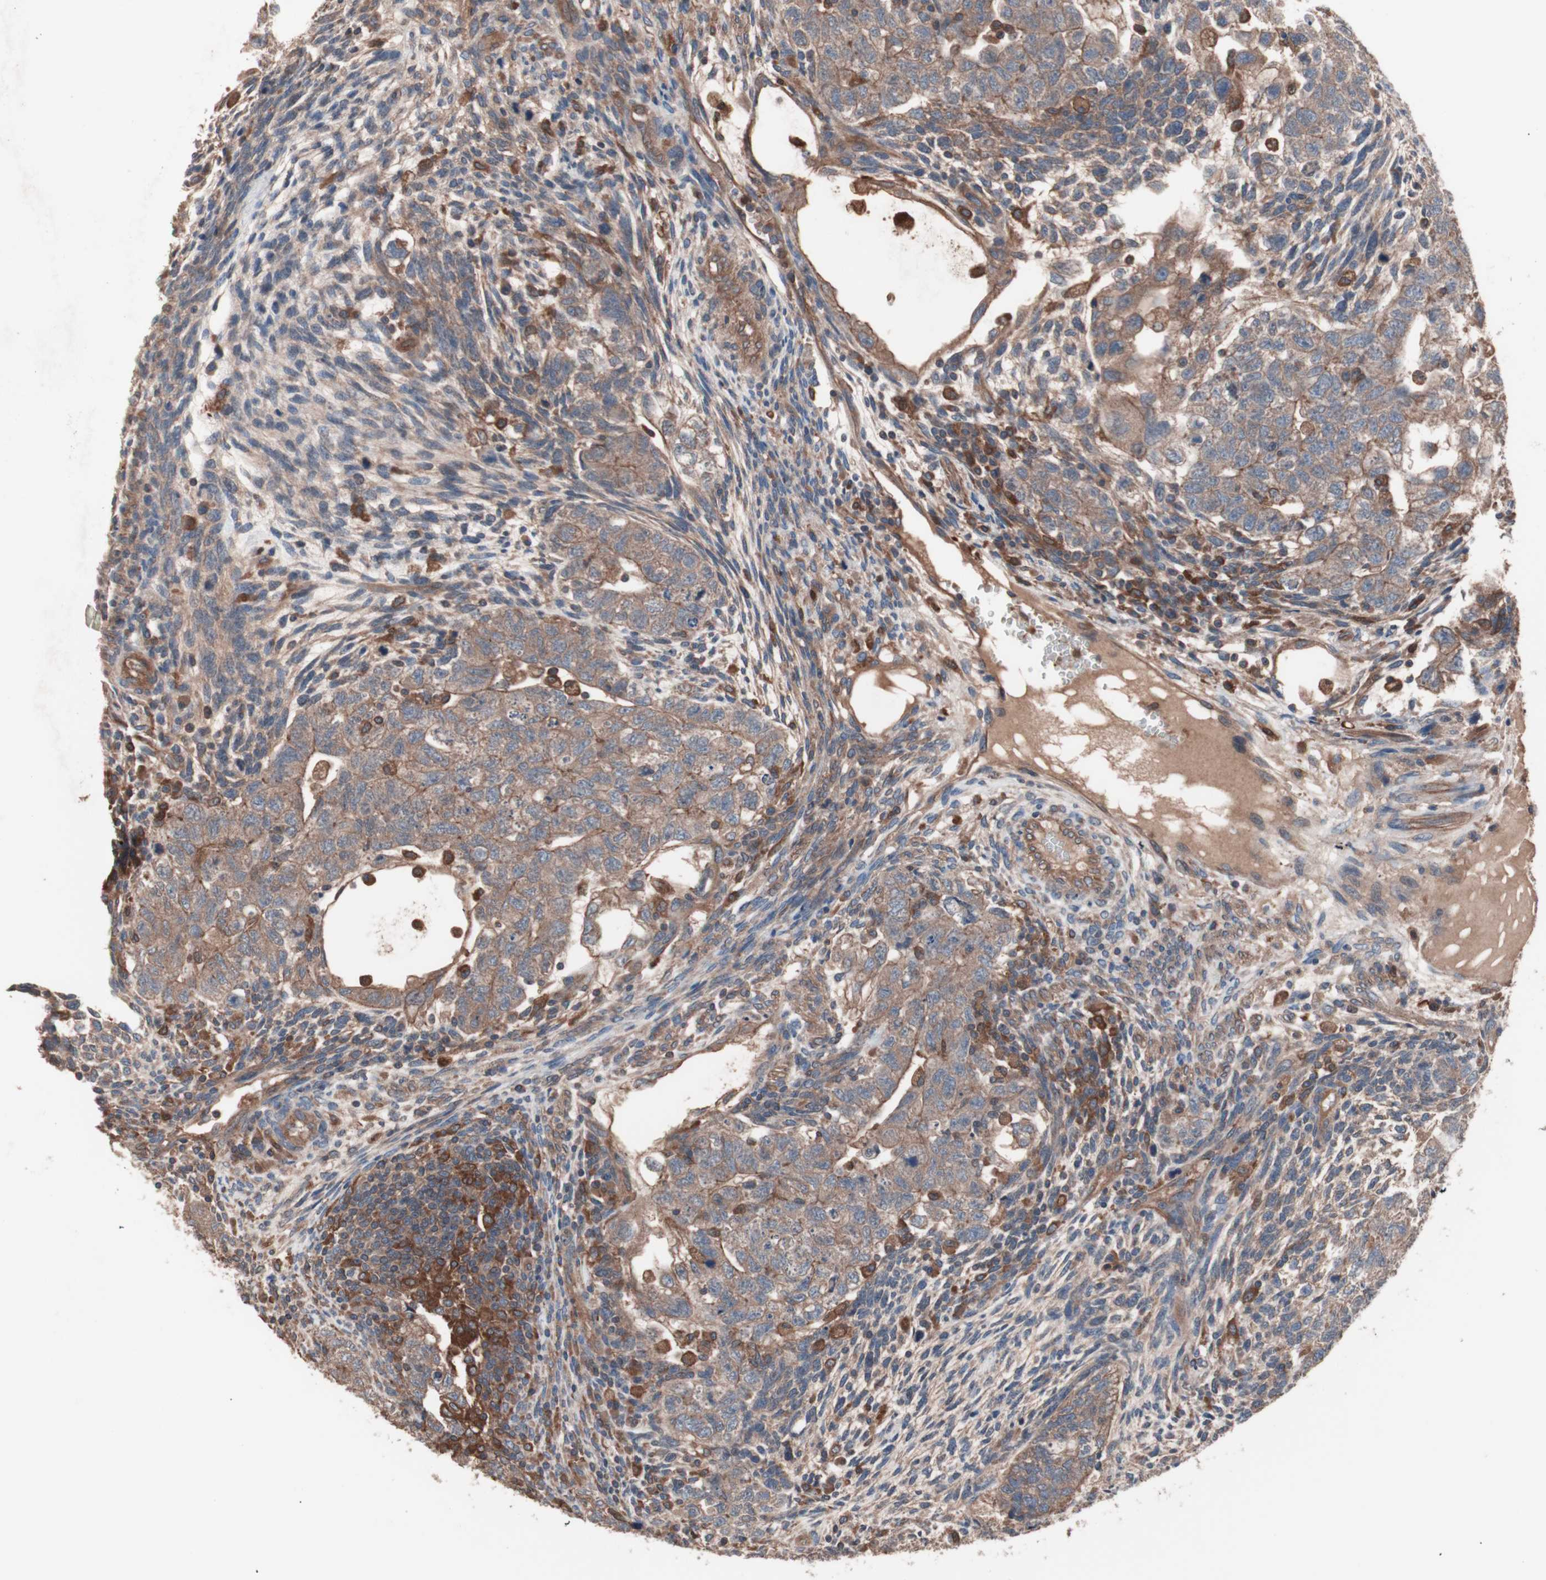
{"staining": {"intensity": "moderate", "quantity": ">75%", "location": "cytoplasmic/membranous"}, "tissue": "testis cancer", "cell_type": "Tumor cells", "image_type": "cancer", "snomed": [{"axis": "morphology", "description": "Normal tissue, NOS"}, {"axis": "morphology", "description": "Carcinoma, Embryonal, NOS"}, {"axis": "topography", "description": "Testis"}], "caption": "There is medium levels of moderate cytoplasmic/membranous expression in tumor cells of embryonal carcinoma (testis), as demonstrated by immunohistochemical staining (brown color).", "gene": "ATG7", "patient": {"sex": "male", "age": 36}}